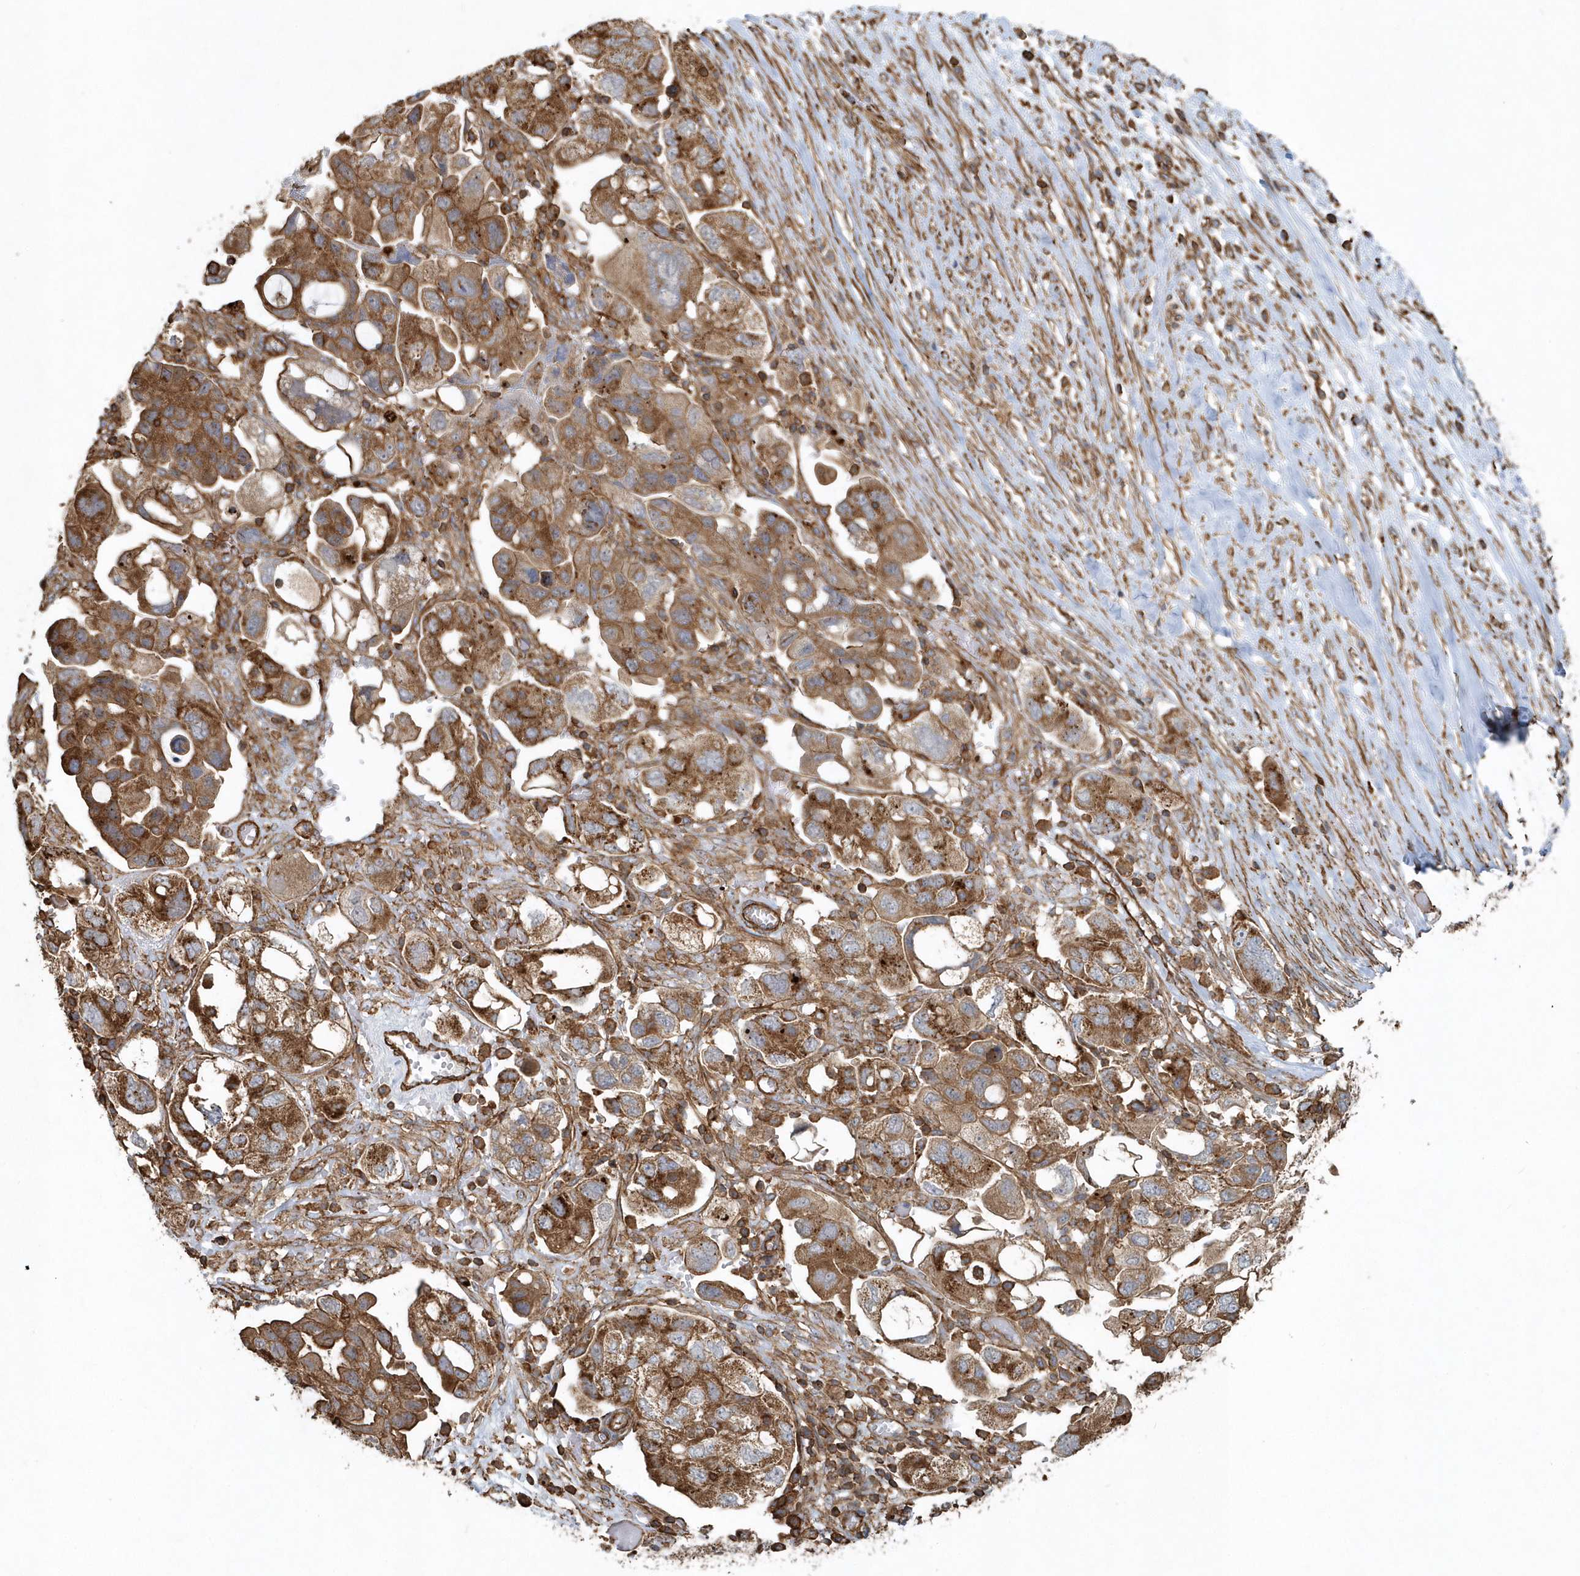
{"staining": {"intensity": "moderate", "quantity": ">75%", "location": "cytoplasmic/membranous"}, "tissue": "ovarian cancer", "cell_type": "Tumor cells", "image_type": "cancer", "snomed": [{"axis": "morphology", "description": "Carcinoma, NOS"}, {"axis": "morphology", "description": "Cystadenocarcinoma, serous, NOS"}, {"axis": "topography", "description": "Ovary"}], "caption": "Immunohistochemistry (IHC) image of human ovarian cancer stained for a protein (brown), which reveals medium levels of moderate cytoplasmic/membranous expression in approximately >75% of tumor cells.", "gene": "MMUT", "patient": {"sex": "female", "age": 69}}